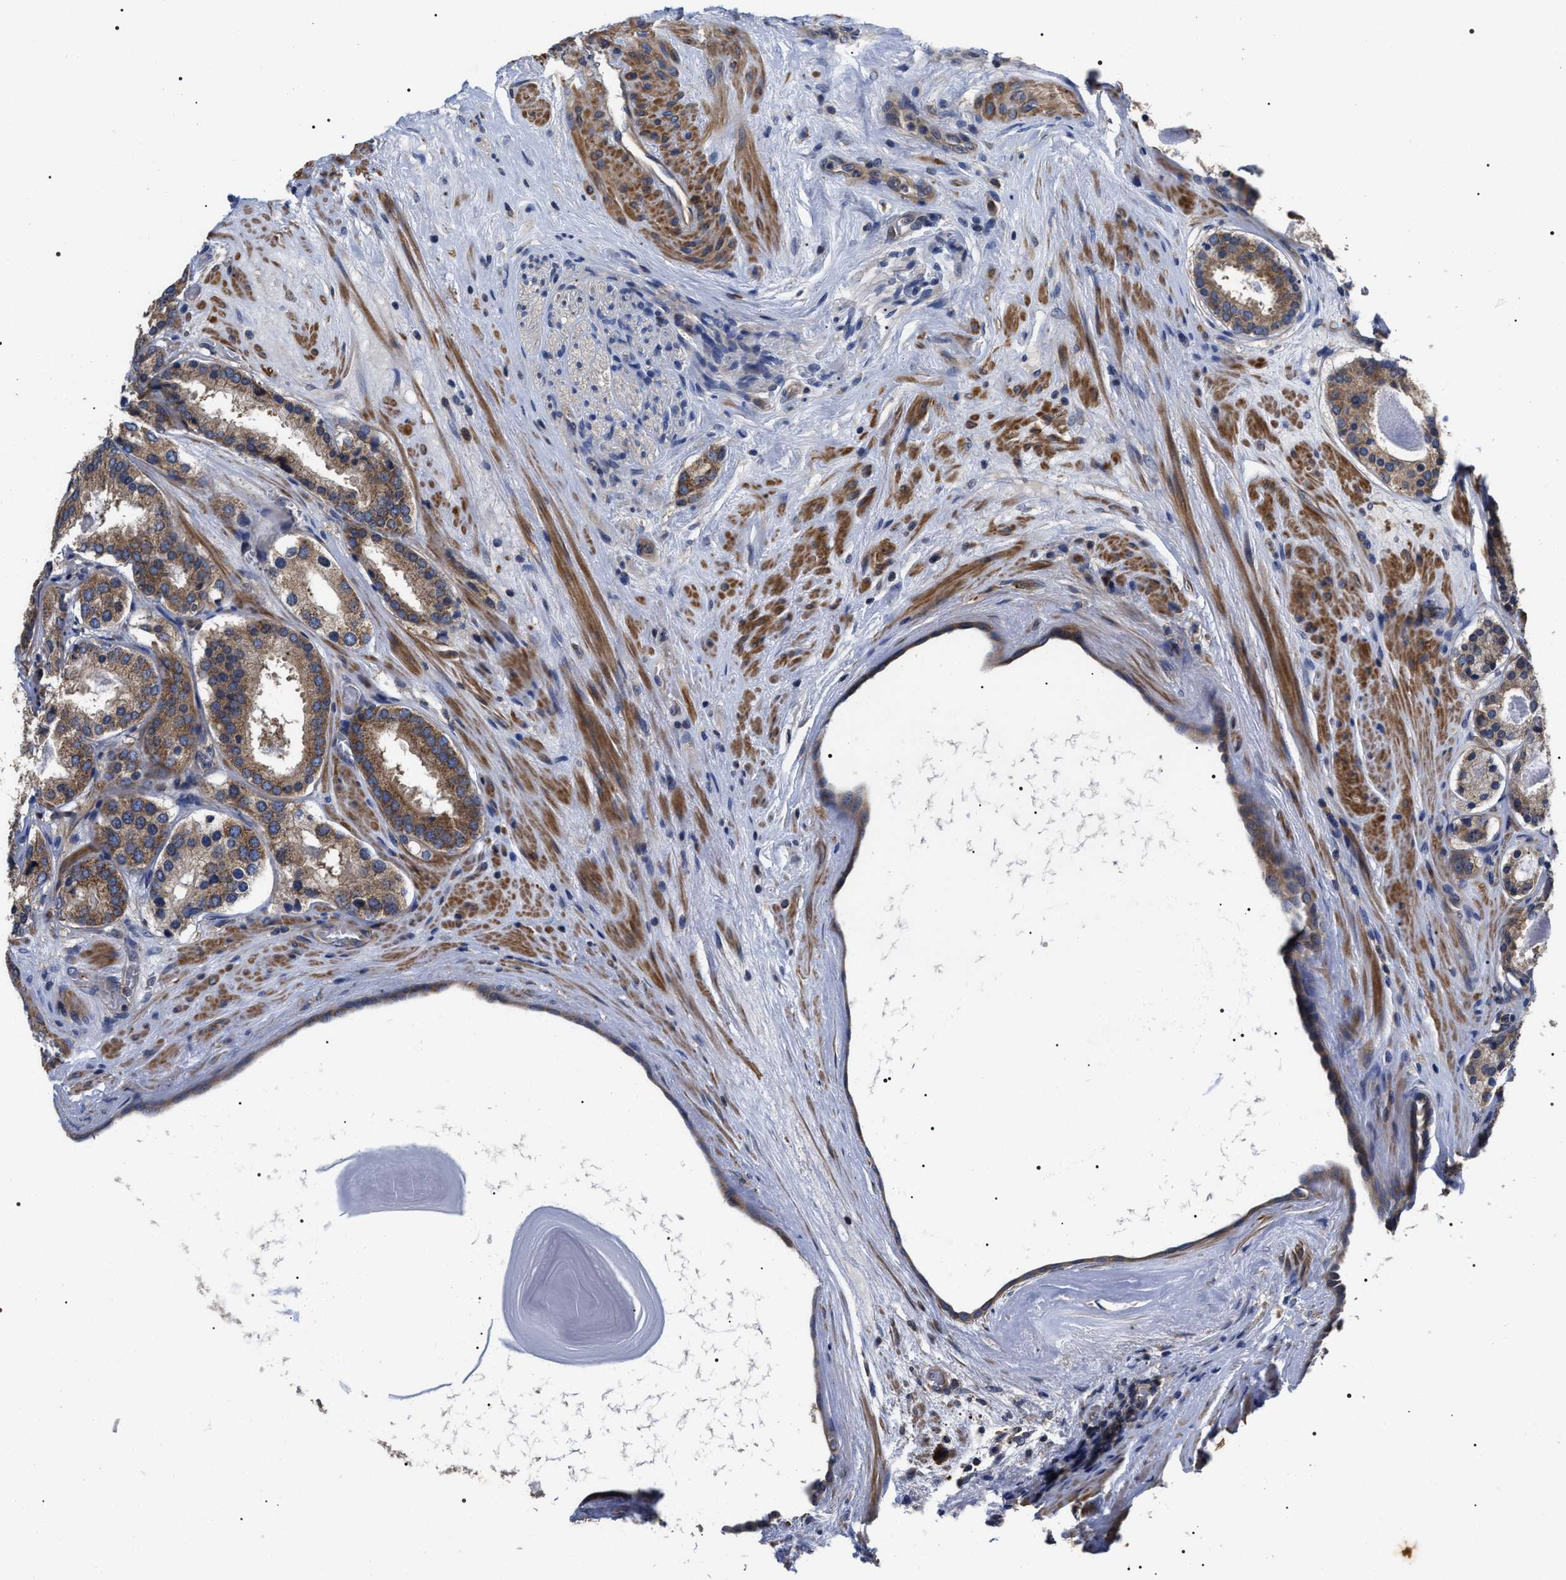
{"staining": {"intensity": "moderate", "quantity": ">75%", "location": "cytoplasmic/membranous"}, "tissue": "prostate cancer", "cell_type": "Tumor cells", "image_type": "cancer", "snomed": [{"axis": "morphology", "description": "Adenocarcinoma, Low grade"}, {"axis": "topography", "description": "Prostate"}], "caption": "Moderate cytoplasmic/membranous positivity for a protein is seen in approximately >75% of tumor cells of prostate adenocarcinoma (low-grade) using IHC.", "gene": "MIS18A", "patient": {"sex": "male", "age": 69}}